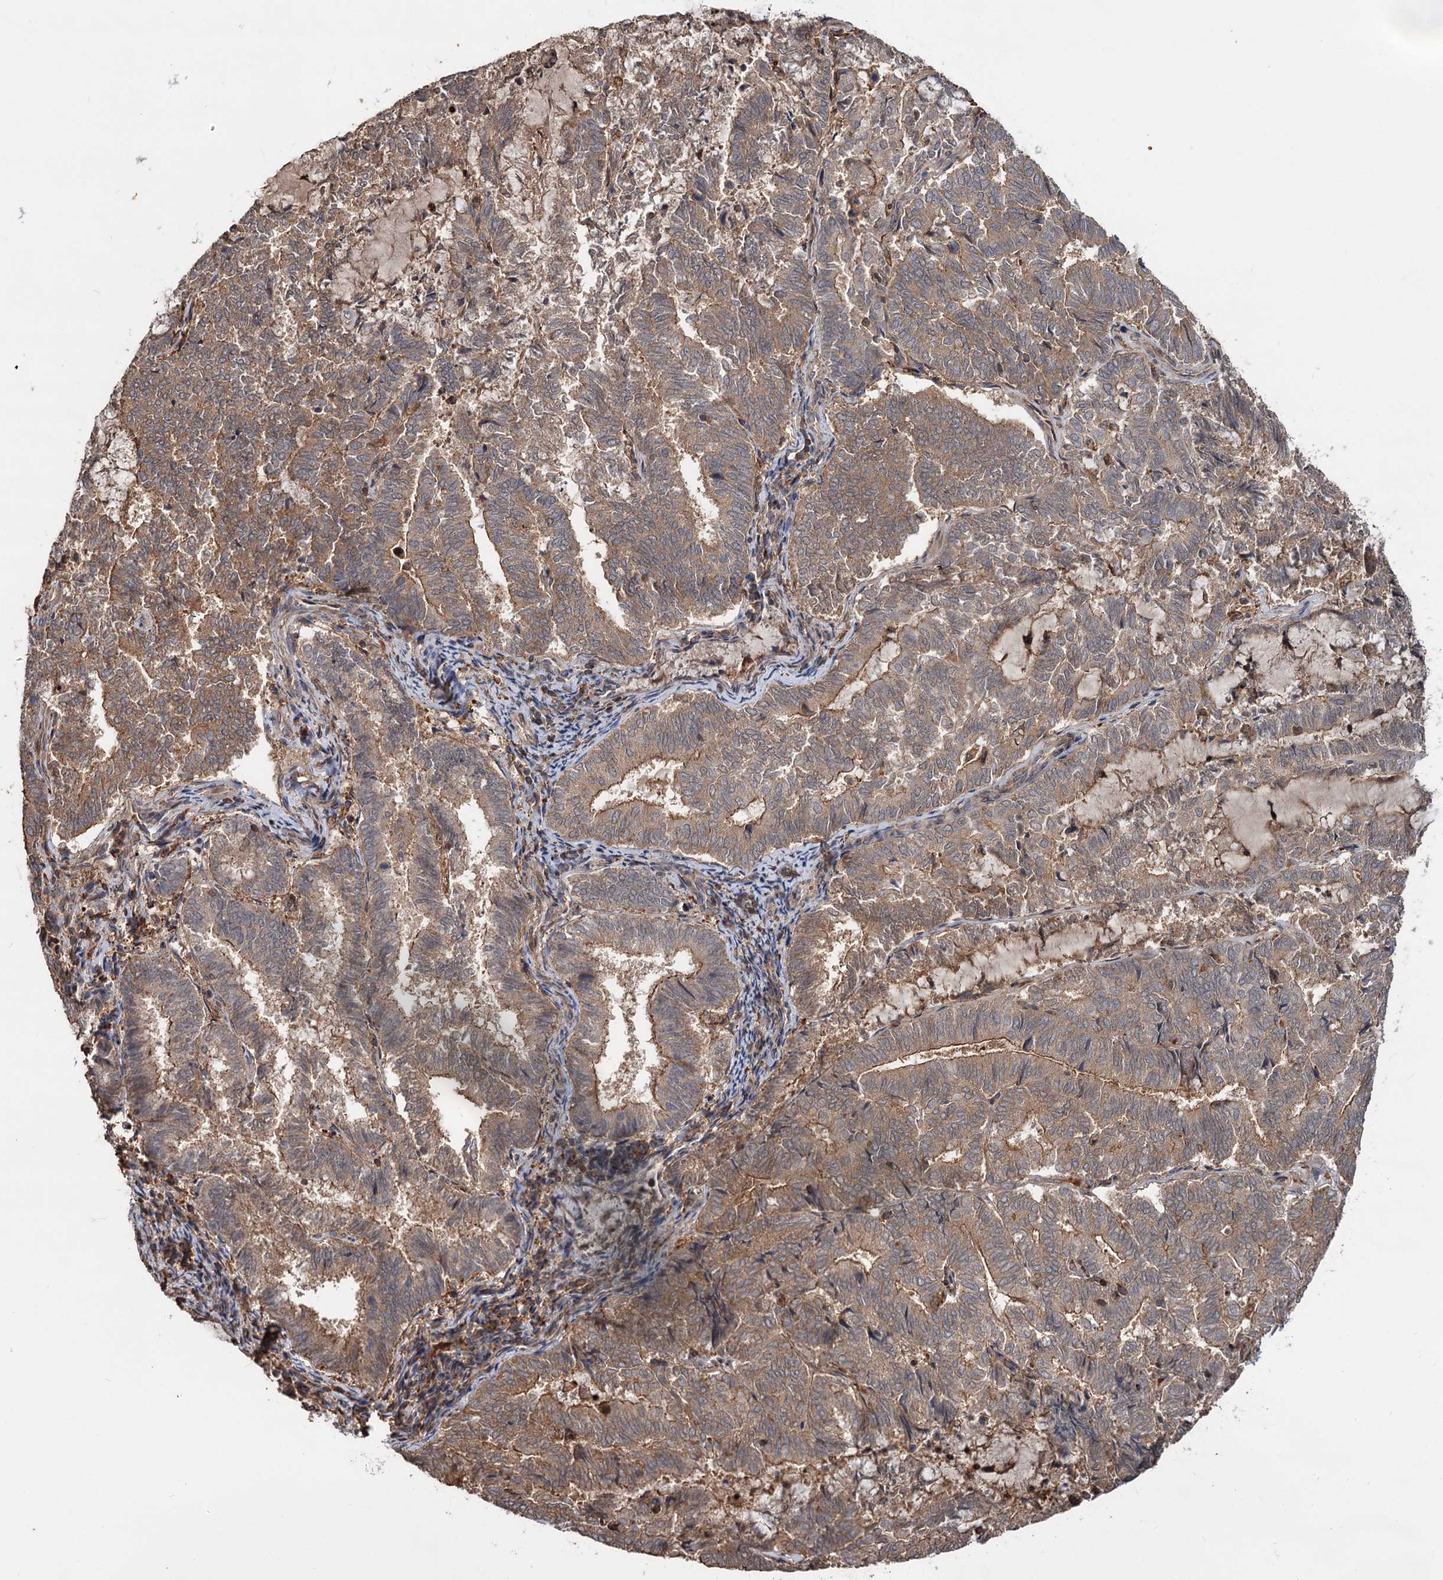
{"staining": {"intensity": "moderate", "quantity": "25%-75%", "location": "cytoplasmic/membranous"}, "tissue": "endometrial cancer", "cell_type": "Tumor cells", "image_type": "cancer", "snomed": [{"axis": "morphology", "description": "Adenocarcinoma, NOS"}, {"axis": "topography", "description": "Endometrium"}], "caption": "The image displays immunohistochemical staining of endometrial cancer. There is moderate cytoplasmic/membranous positivity is seen in about 25%-75% of tumor cells.", "gene": "GRIP1", "patient": {"sex": "female", "age": 80}}